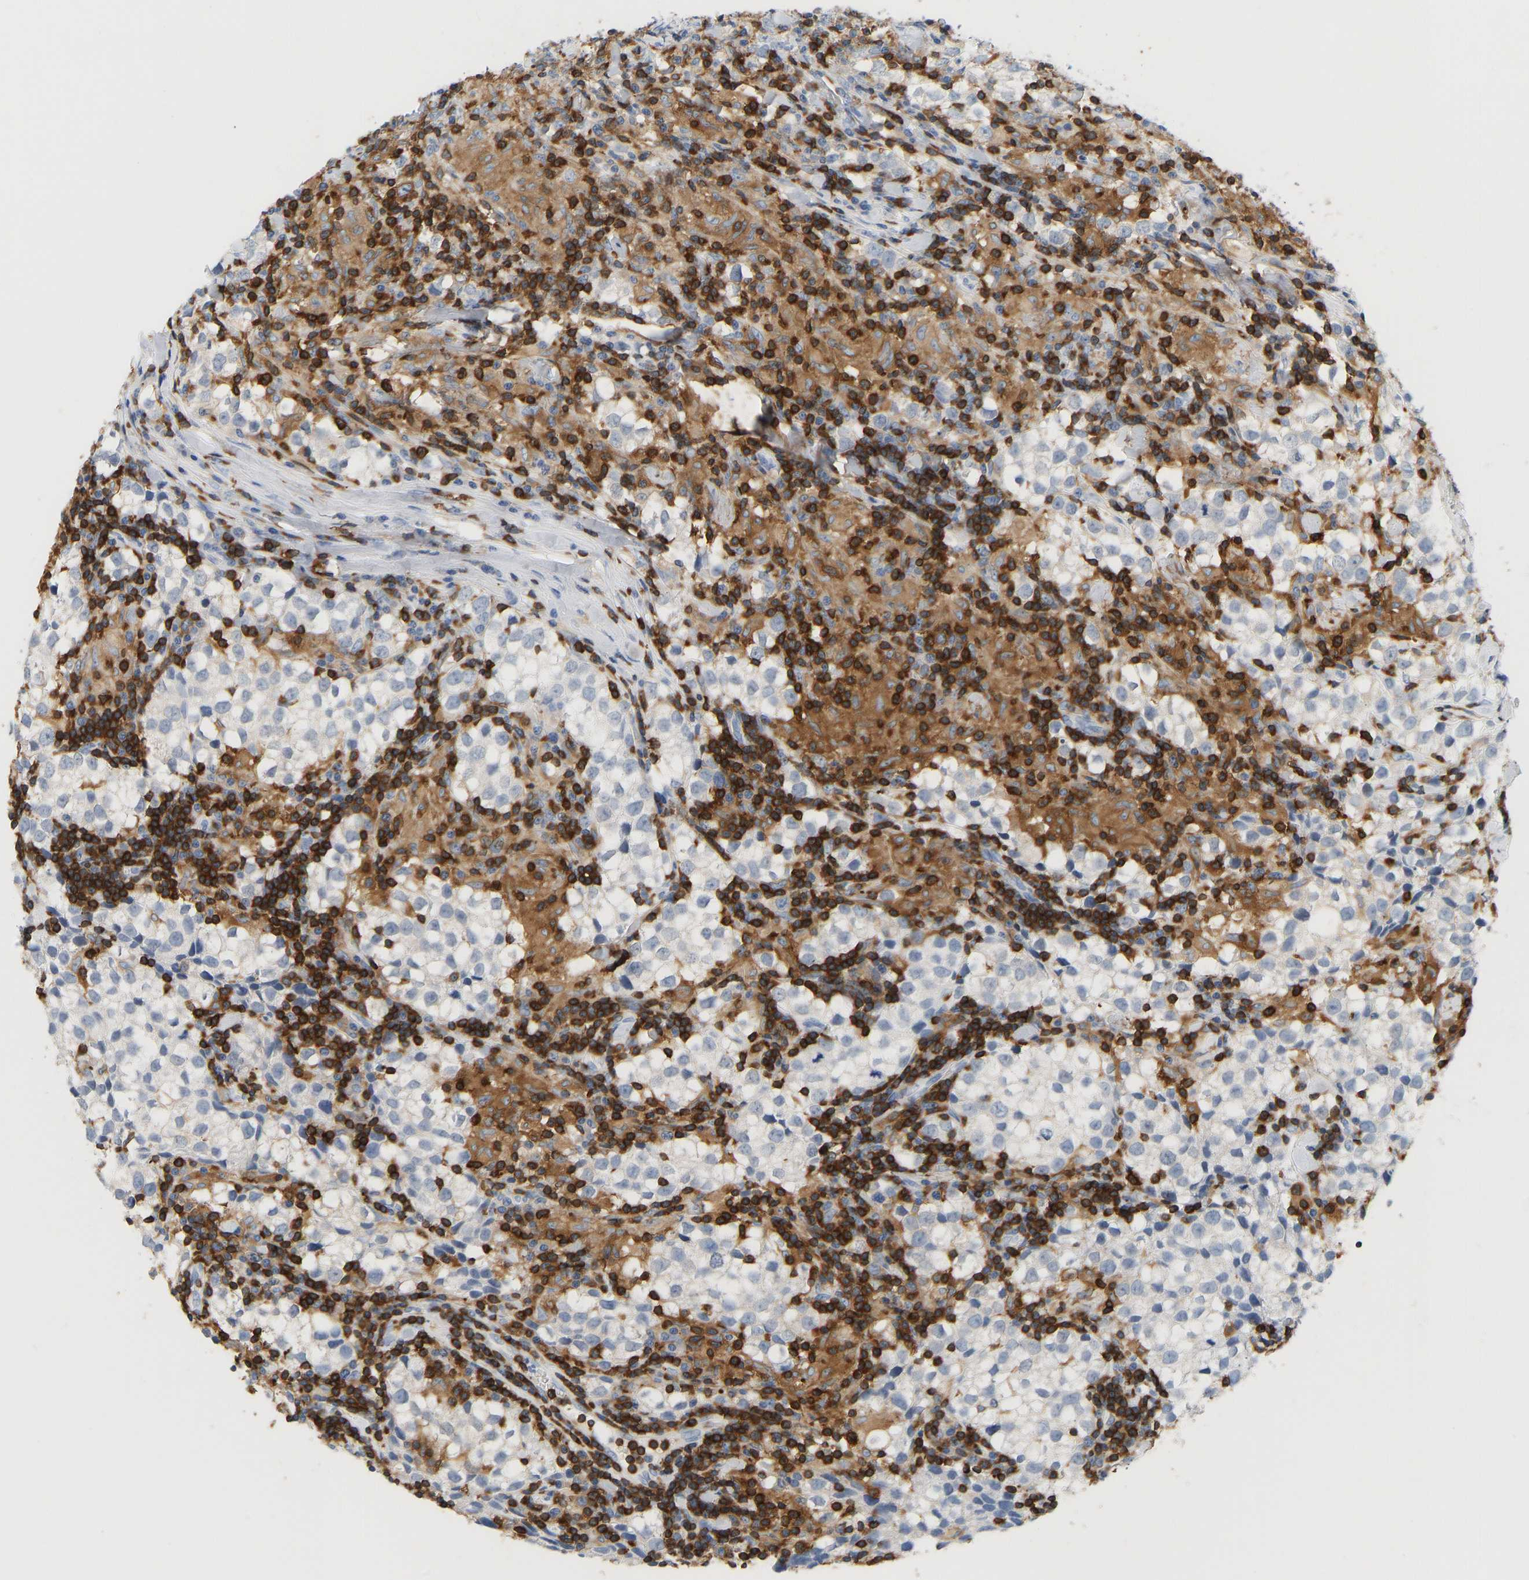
{"staining": {"intensity": "negative", "quantity": "none", "location": "none"}, "tissue": "testis cancer", "cell_type": "Tumor cells", "image_type": "cancer", "snomed": [{"axis": "morphology", "description": "Seminoma, NOS"}, {"axis": "morphology", "description": "Carcinoma, Embryonal, NOS"}, {"axis": "topography", "description": "Testis"}], "caption": "Testis embryonal carcinoma was stained to show a protein in brown. There is no significant positivity in tumor cells. (DAB (3,3'-diaminobenzidine) IHC visualized using brightfield microscopy, high magnification).", "gene": "EVL", "patient": {"sex": "male", "age": 36}}